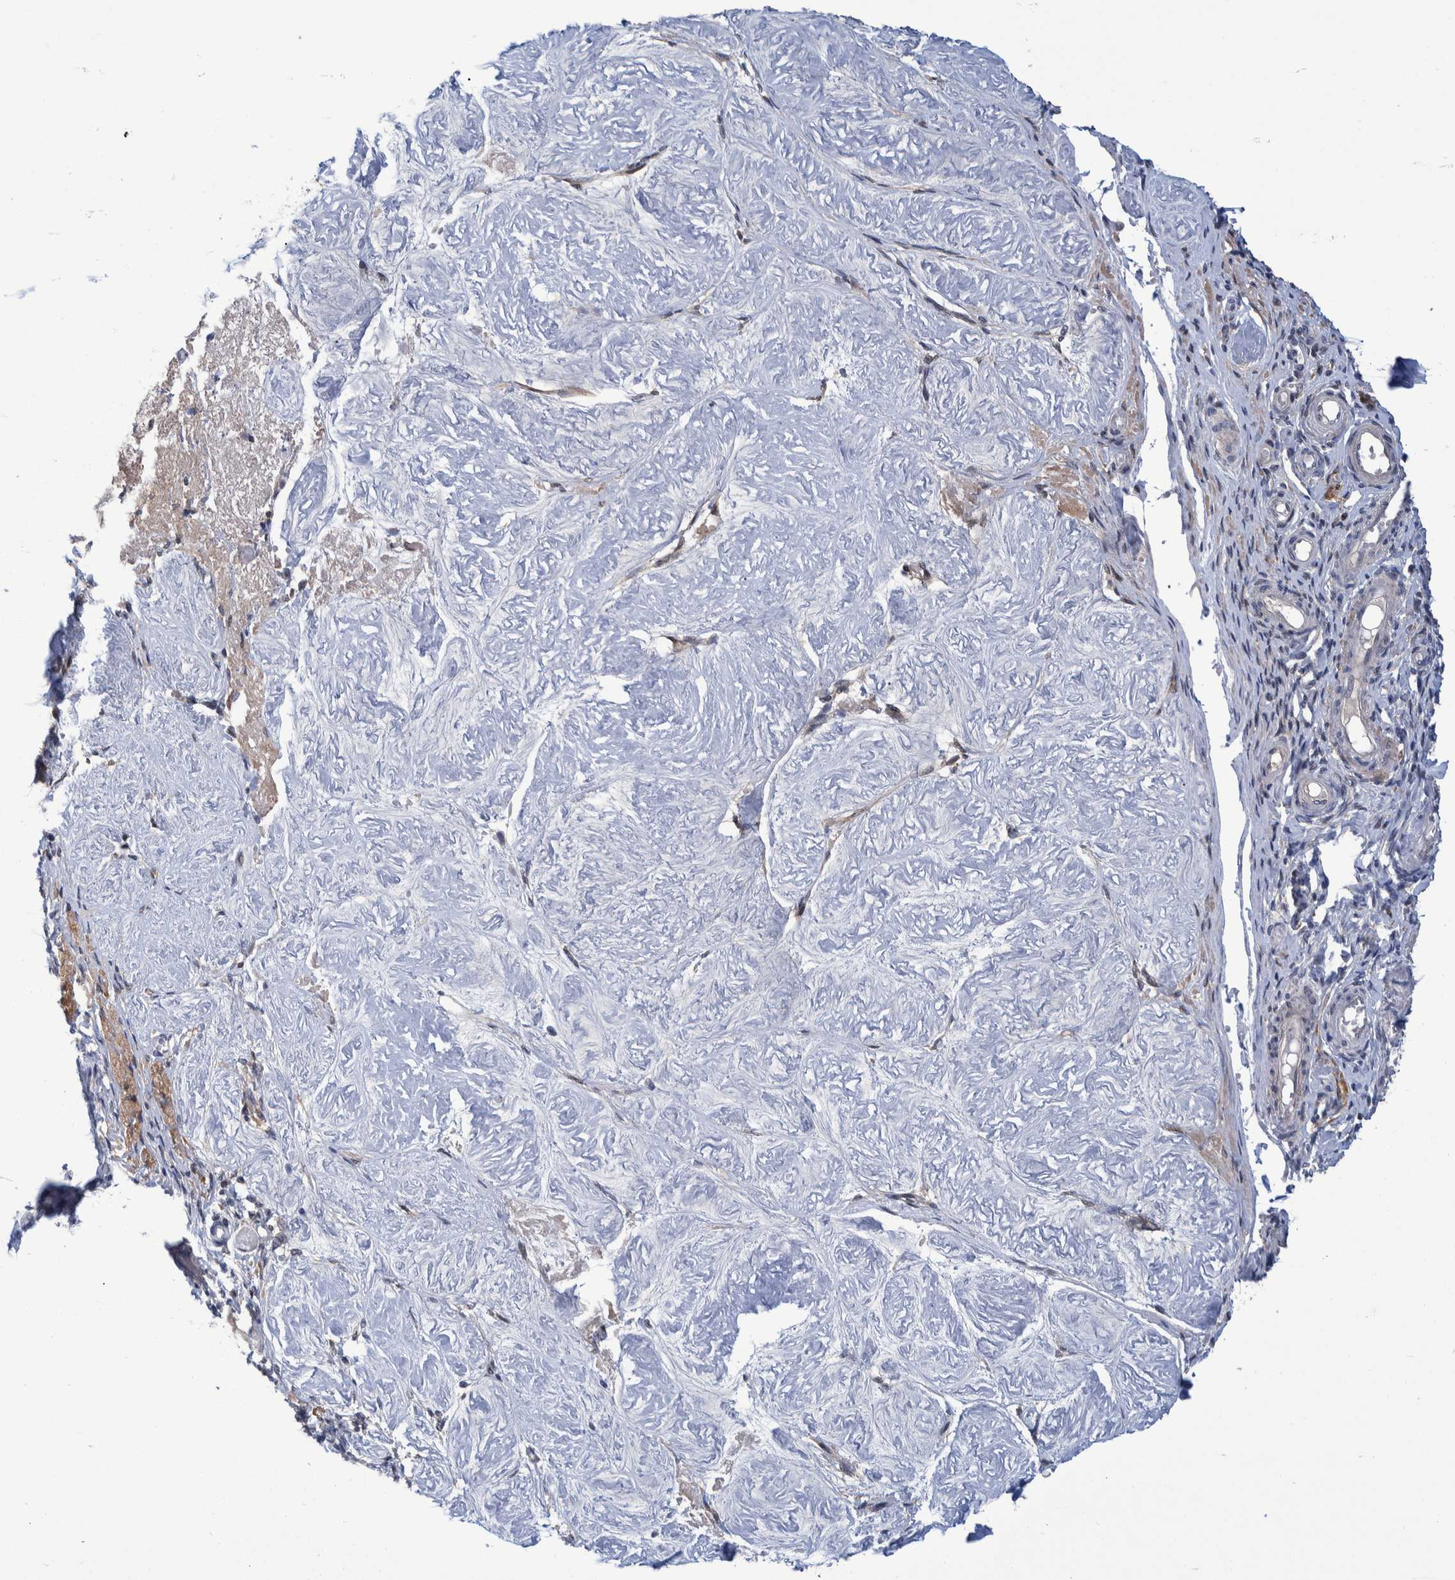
{"staining": {"intensity": "weak", "quantity": ">75%", "location": "cytoplasmic/membranous"}, "tissue": "adipose tissue", "cell_type": "Adipocytes", "image_type": "normal", "snomed": [{"axis": "morphology", "description": "Normal tissue, NOS"}, {"axis": "topography", "description": "Vascular tissue"}, {"axis": "topography", "description": "Fallopian tube"}, {"axis": "topography", "description": "Ovary"}], "caption": "Normal adipose tissue was stained to show a protein in brown. There is low levels of weak cytoplasmic/membranous staining in about >75% of adipocytes. The protein is stained brown, and the nuclei are stained in blue (DAB (3,3'-diaminobenzidine) IHC with brightfield microscopy, high magnification).", "gene": "PCYT2", "patient": {"sex": "female", "age": 67}}